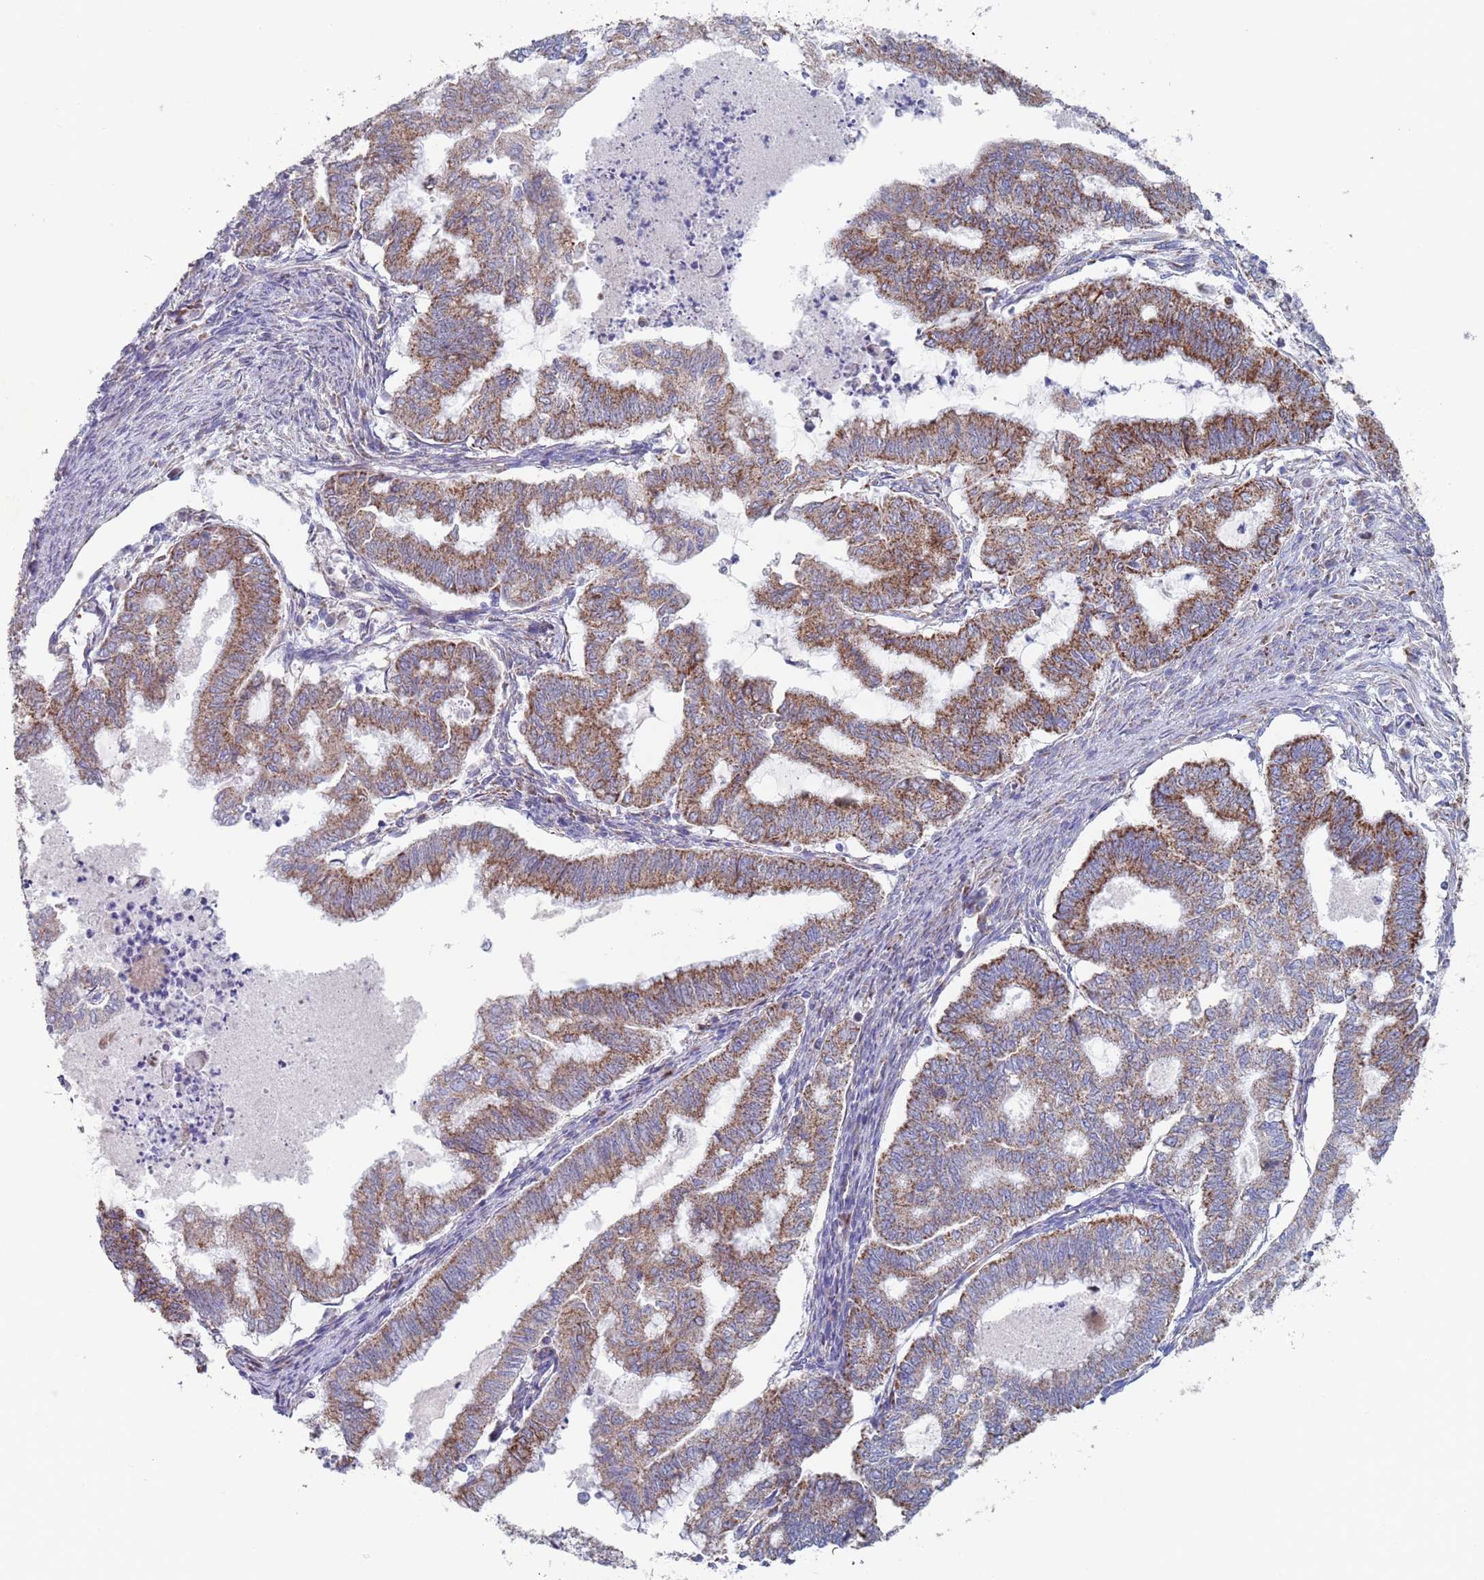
{"staining": {"intensity": "moderate", "quantity": ">75%", "location": "cytoplasmic/membranous"}, "tissue": "endometrial cancer", "cell_type": "Tumor cells", "image_type": "cancer", "snomed": [{"axis": "morphology", "description": "Adenocarcinoma, NOS"}, {"axis": "topography", "description": "Endometrium"}], "caption": "Endometrial cancer (adenocarcinoma) stained with a protein marker reveals moderate staining in tumor cells.", "gene": "MRPL22", "patient": {"sex": "female", "age": 79}}